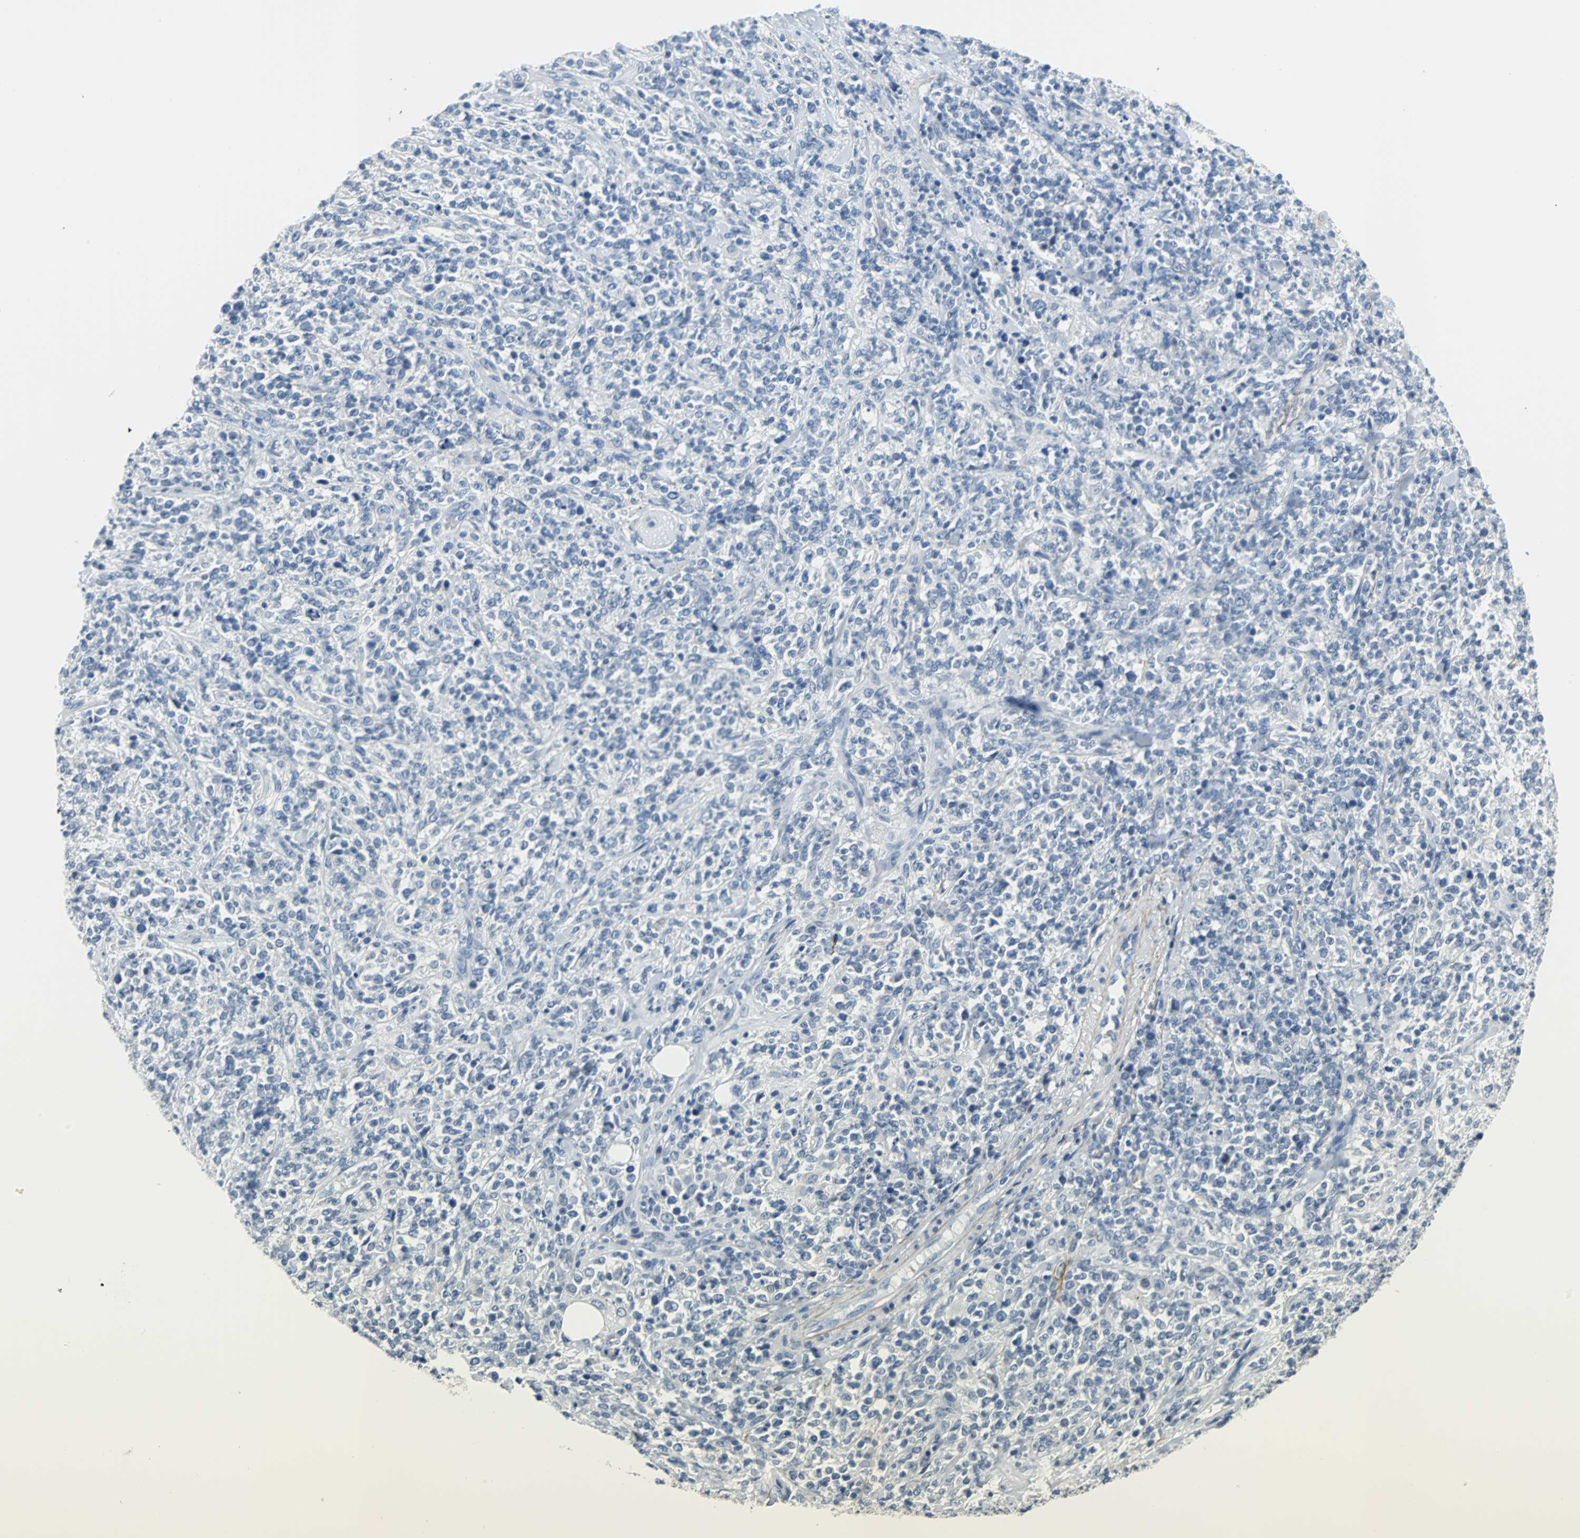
{"staining": {"intensity": "negative", "quantity": "none", "location": "none"}, "tissue": "lymphoma", "cell_type": "Tumor cells", "image_type": "cancer", "snomed": [{"axis": "morphology", "description": "Malignant lymphoma, non-Hodgkin's type, High grade"}, {"axis": "topography", "description": "Soft tissue"}], "caption": "Tumor cells show no significant protein expression in high-grade malignant lymphoma, non-Hodgkin's type. Brightfield microscopy of immunohistochemistry (IHC) stained with DAB (3,3'-diaminobenzidine) (brown) and hematoxylin (blue), captured at high magnification.", "gene": "MUC7", "patient": {"sex": "male", "age": 18}}